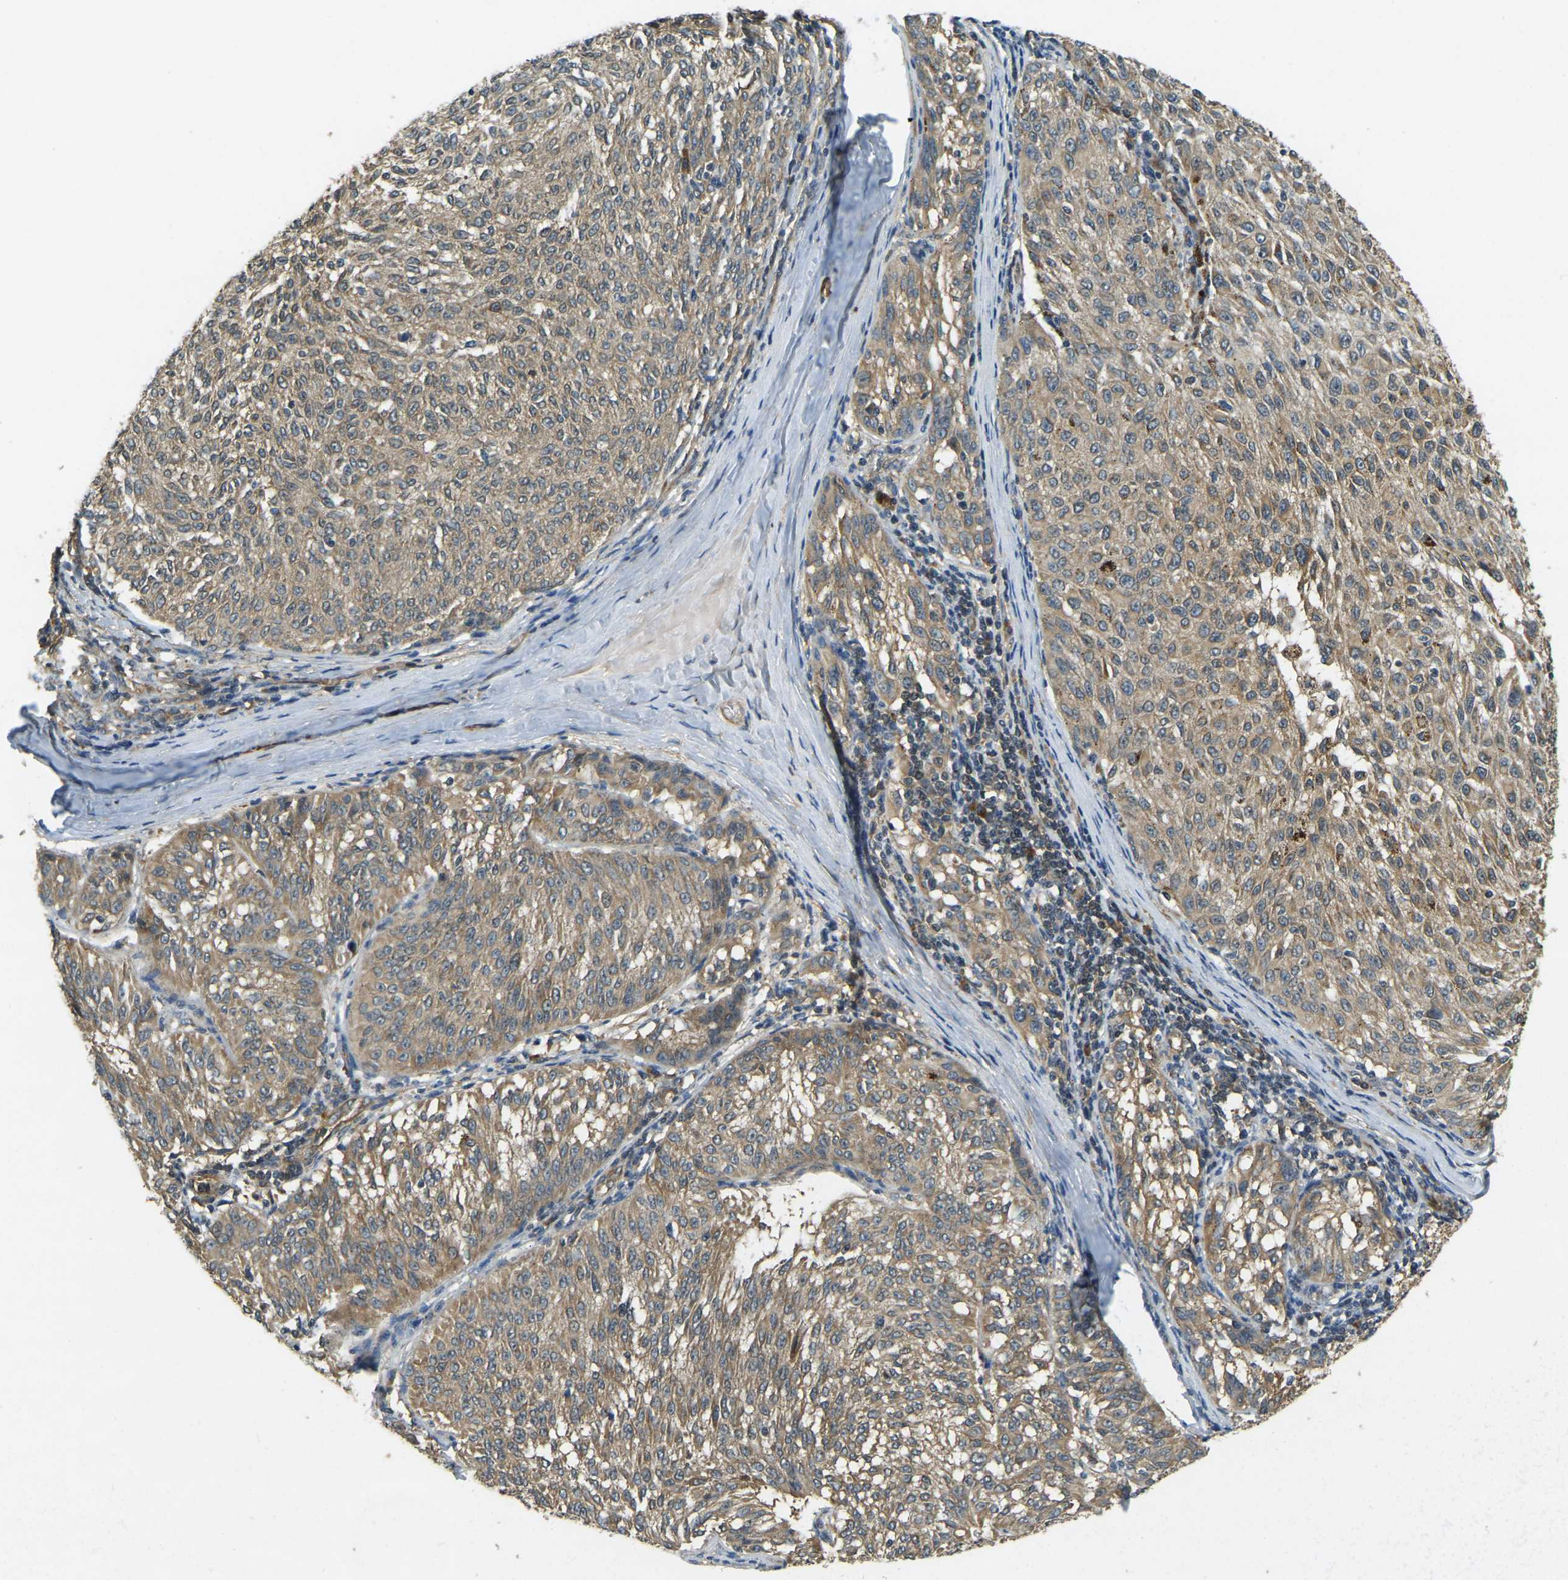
{"staining": {"intensity": "weak", "quantity": ">75%", "location": "cytoplasmic/membranous"}, "tissue": "melanoma", "cell_type": "Tumor cells", "image_type": "cancer", "snomed": [{"axis": "morphology", "description": "Malignant melanoma, NOS"}, {"axis": "topography", "description": "Skin"}], "caption": "This image demonstrates malignant melanoma stained with immunohistochemistry (IHC) to label a protein in brown. The cytoplasmic/membranous of tumor cells show weak positivity for the protein. Nuclei are counter-stained blue.", "gene": "ERGIC1", "patient": {"sex": "female", "age": 72}}